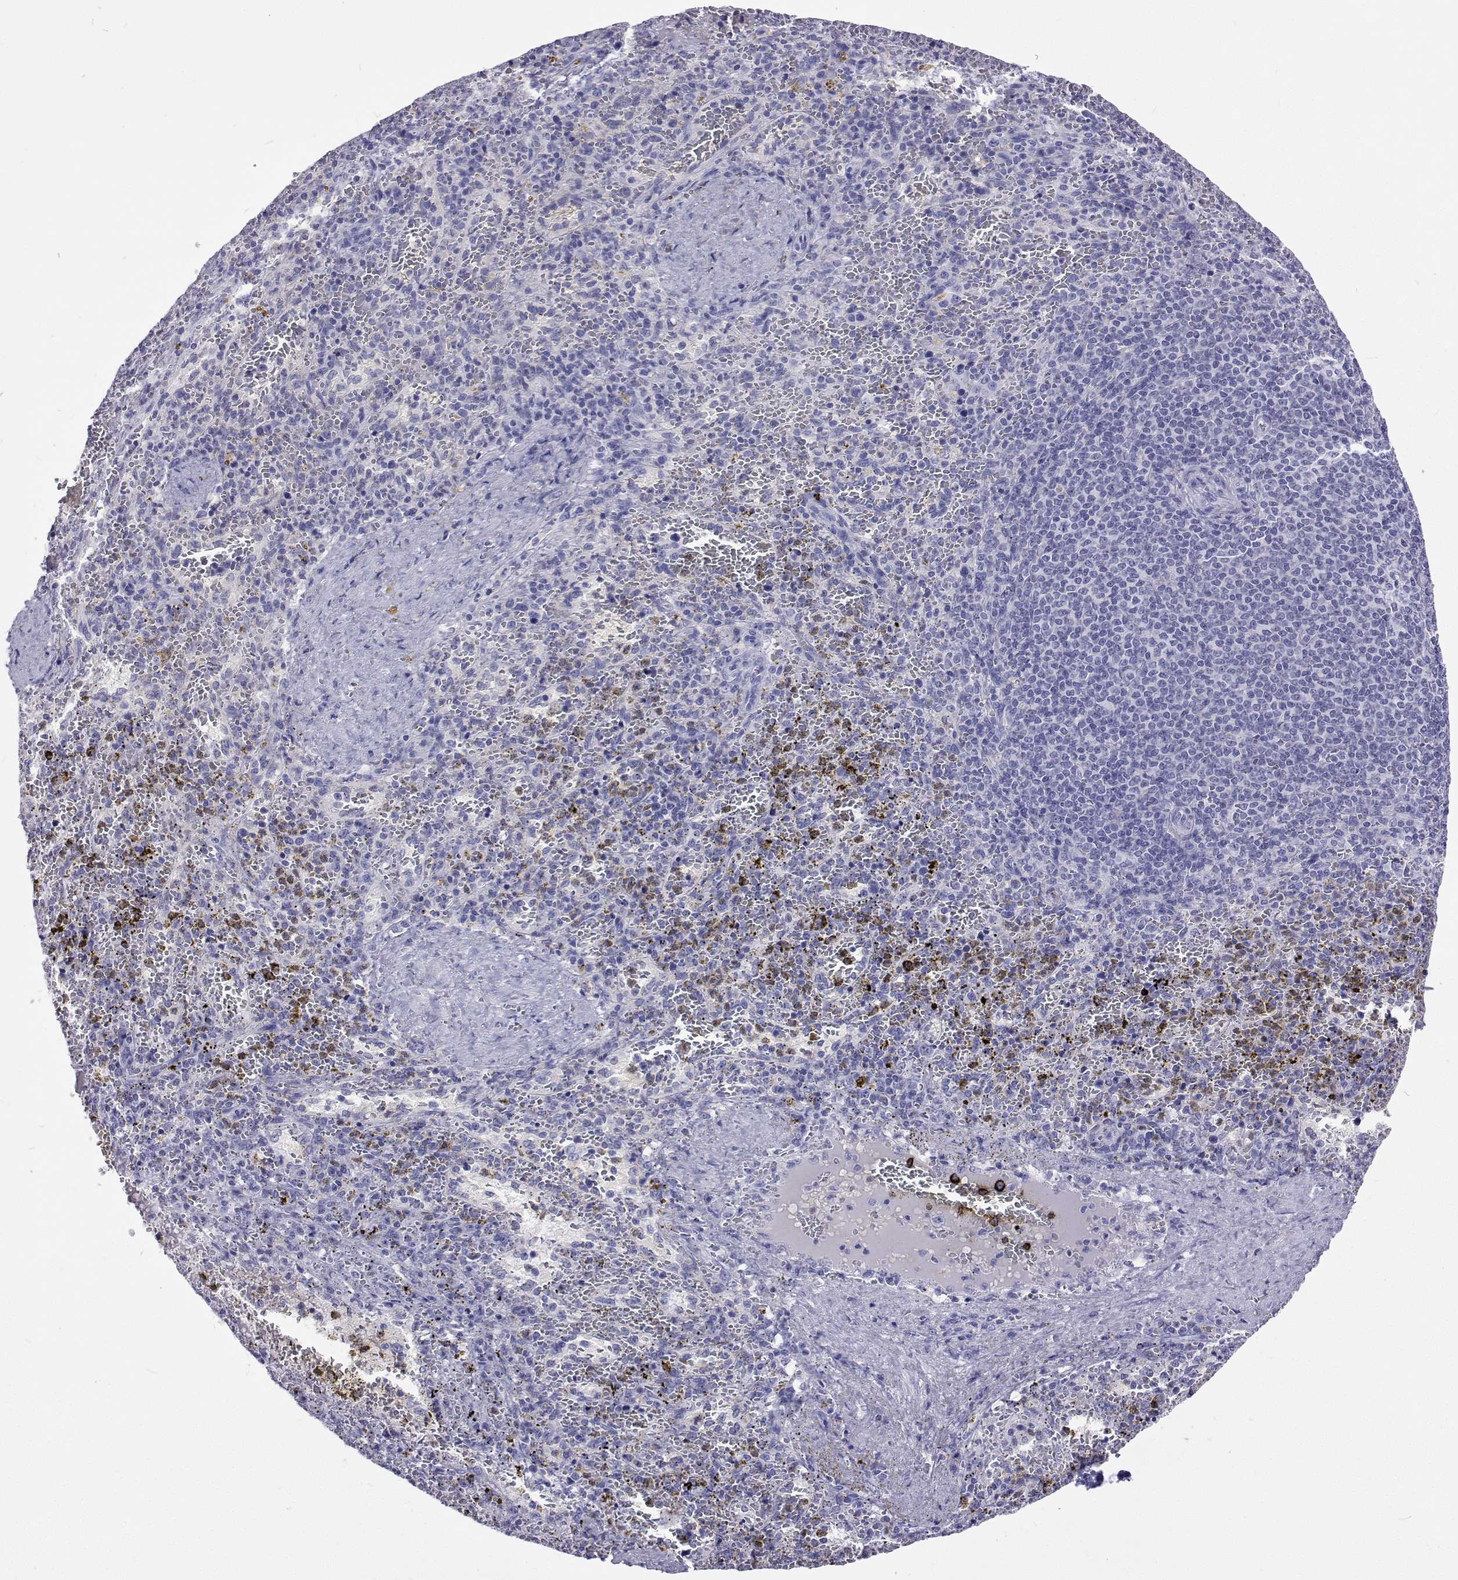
{"staining": {"intensity": "negative", "quantity": "none", "location": "none"}, "tissue": "spleen", "cell_type": "Cells in red pulp", "image_type": "normal", "snomed": [{"axis": "morphology", "description": "Normal tissue, NOS"}, {"axis": "topography", "description": "Spleen"}], "caption": "Spleen stained for a protein using immunohistochemistry (IHC) shows no staining cells in red pulp.", "gene": "UMODL1", "patient": {"sex": "female", "age": 50}}